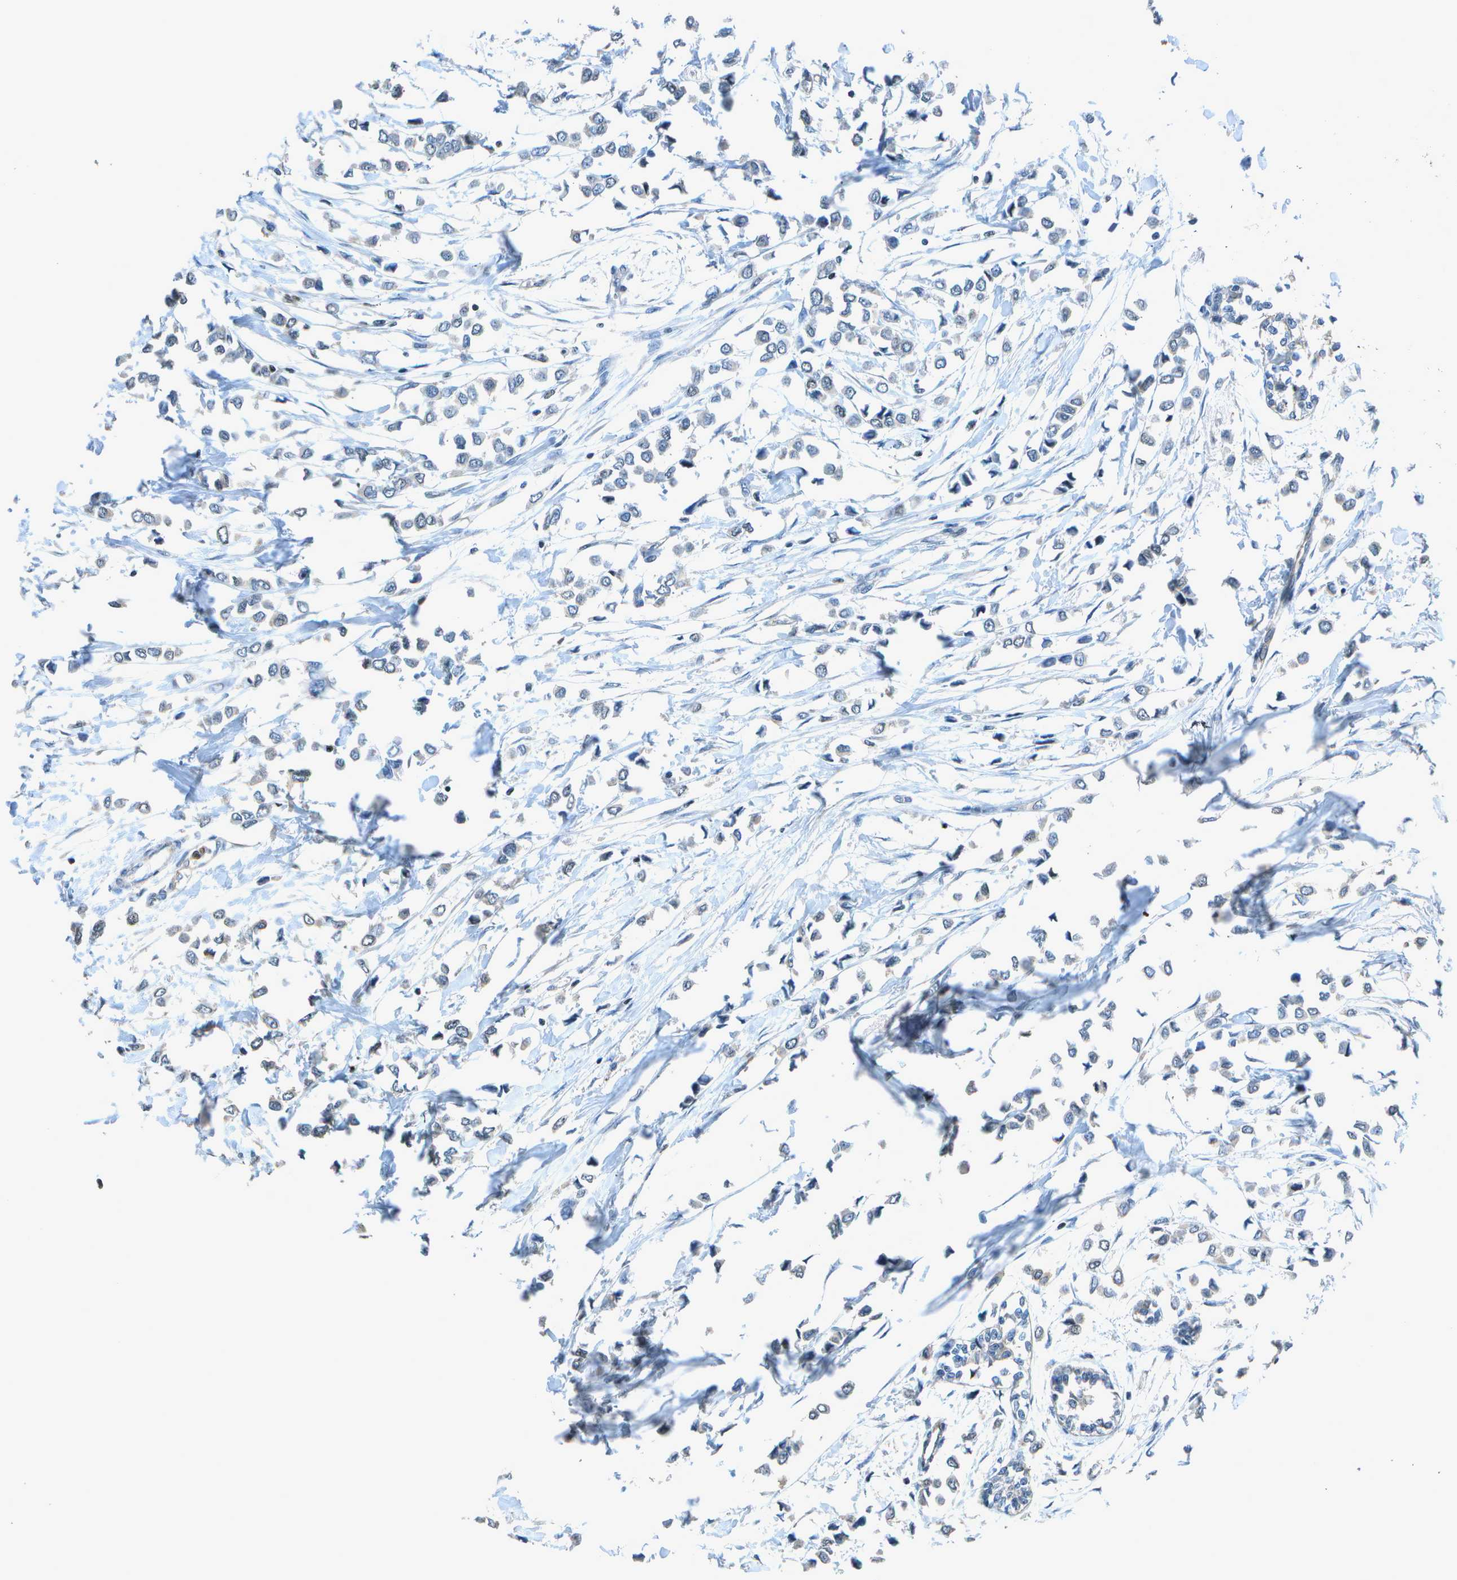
{"staining": {"intensity": "negative", "quantity": "none", "location": "none"}, "tissue": "breast cancer", "cell_type": "Tumor cells", "image_type": "cancer", "snomed": [{"axis": "morphology", "description": "Lobular carcinoma"}, {"axis": "topography", "description": "Breast"}], "caption": "Human breast cancer stained for a protein using immunohistochemistry (IHC) shows no expression in tumor cells.", "gene": "PDLIM1", "patient": {"sex": "female", "age": 51}}